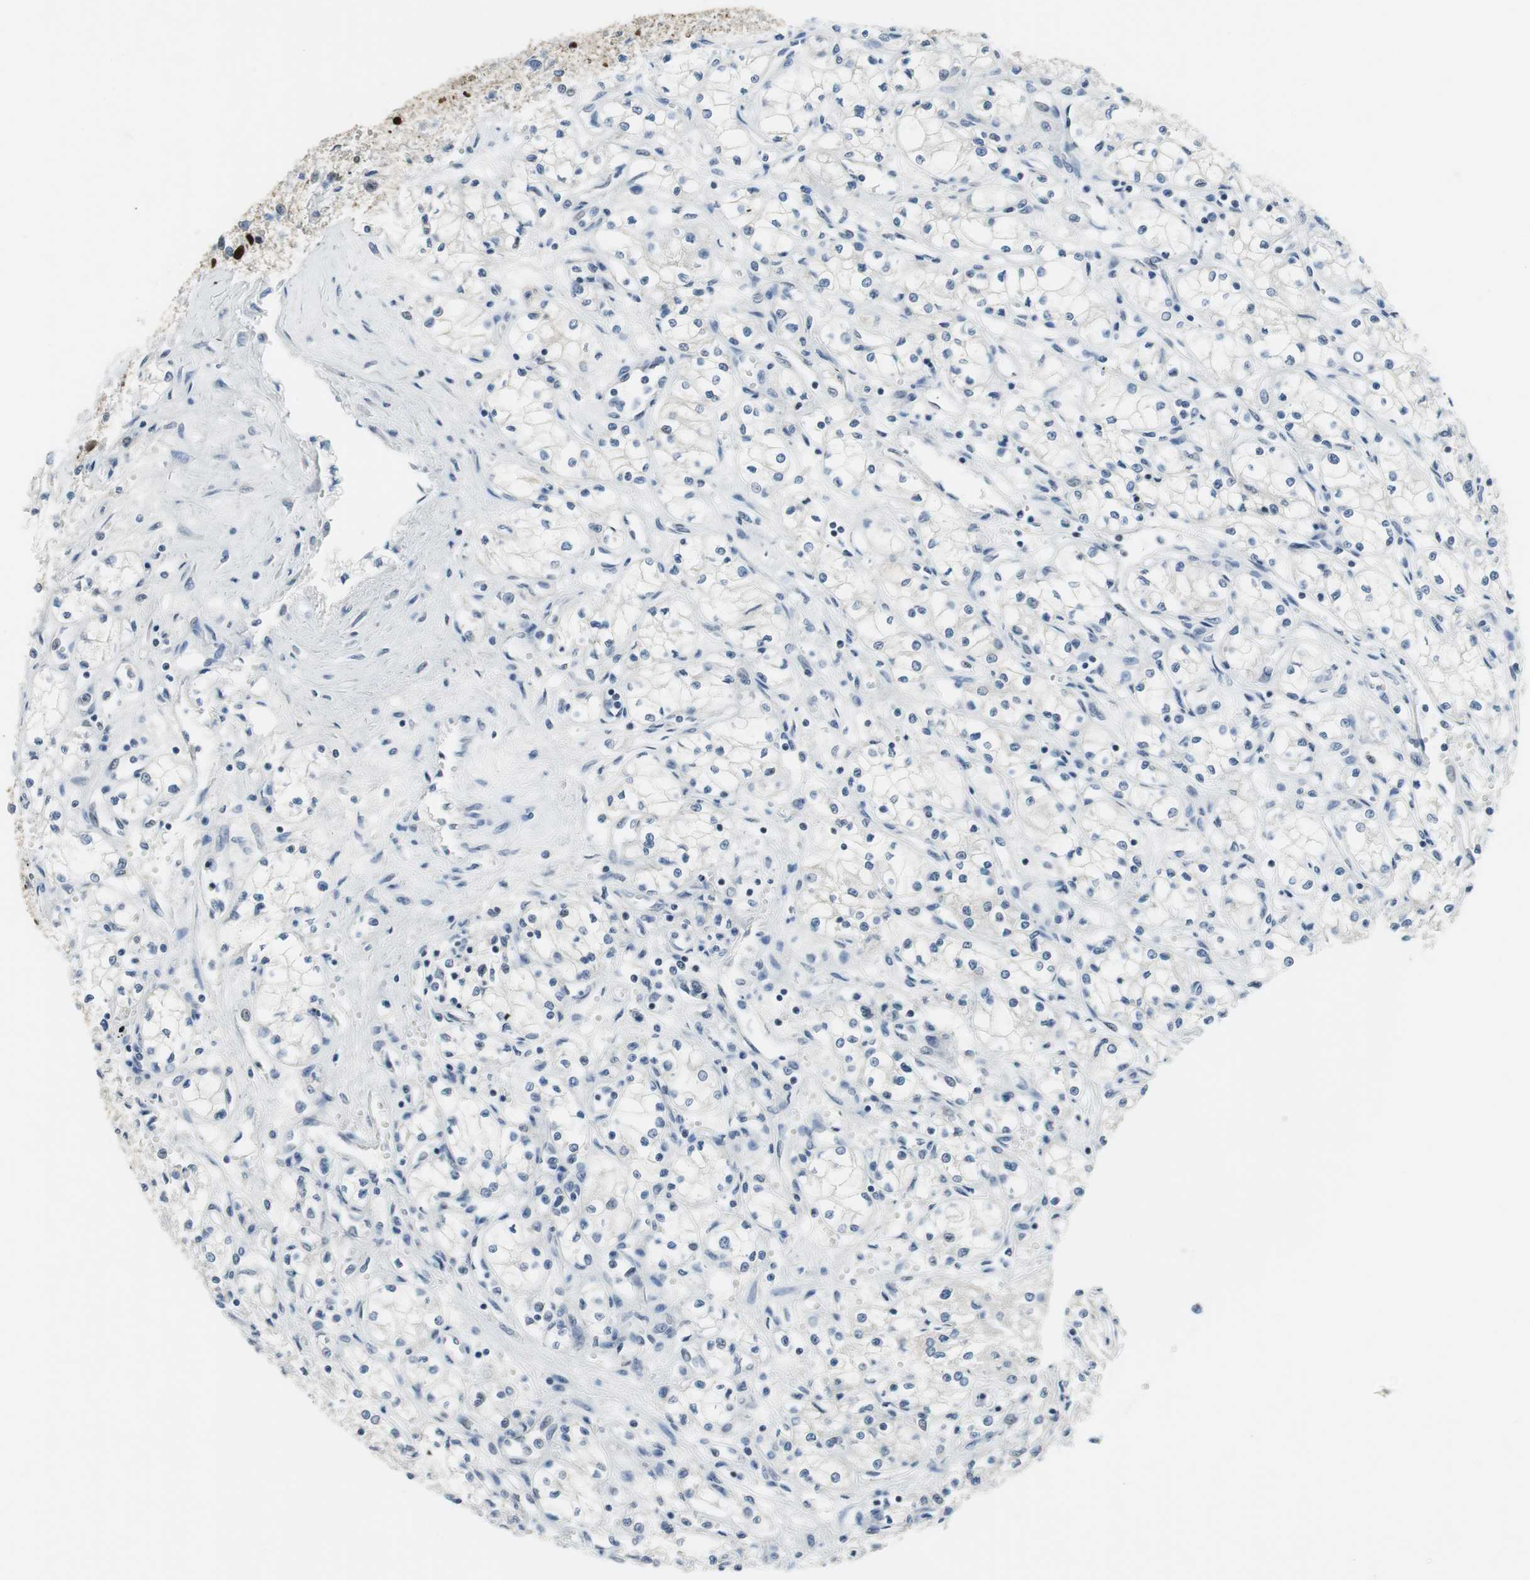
{"staining": {"intensity": "negative", "quantity": "none", "location": "none"}, "tissue": "renal cancer", "cell_type": "Tumor cells", "image_type": "cancer", "snomed": [{"axis": "morphology", "description": "Normal tissue, NOS"}, {"axis": "morphology", "description": "Adenocarcinoma, NOS"}, {"axis": "topography", "description": "Kidney"}], "caption": "There is no significant staining in tumor cells of renal cancer (adenocarcinoma).", "gene": "PRKDC", "patient": {"sex": "male", "age": 59}}